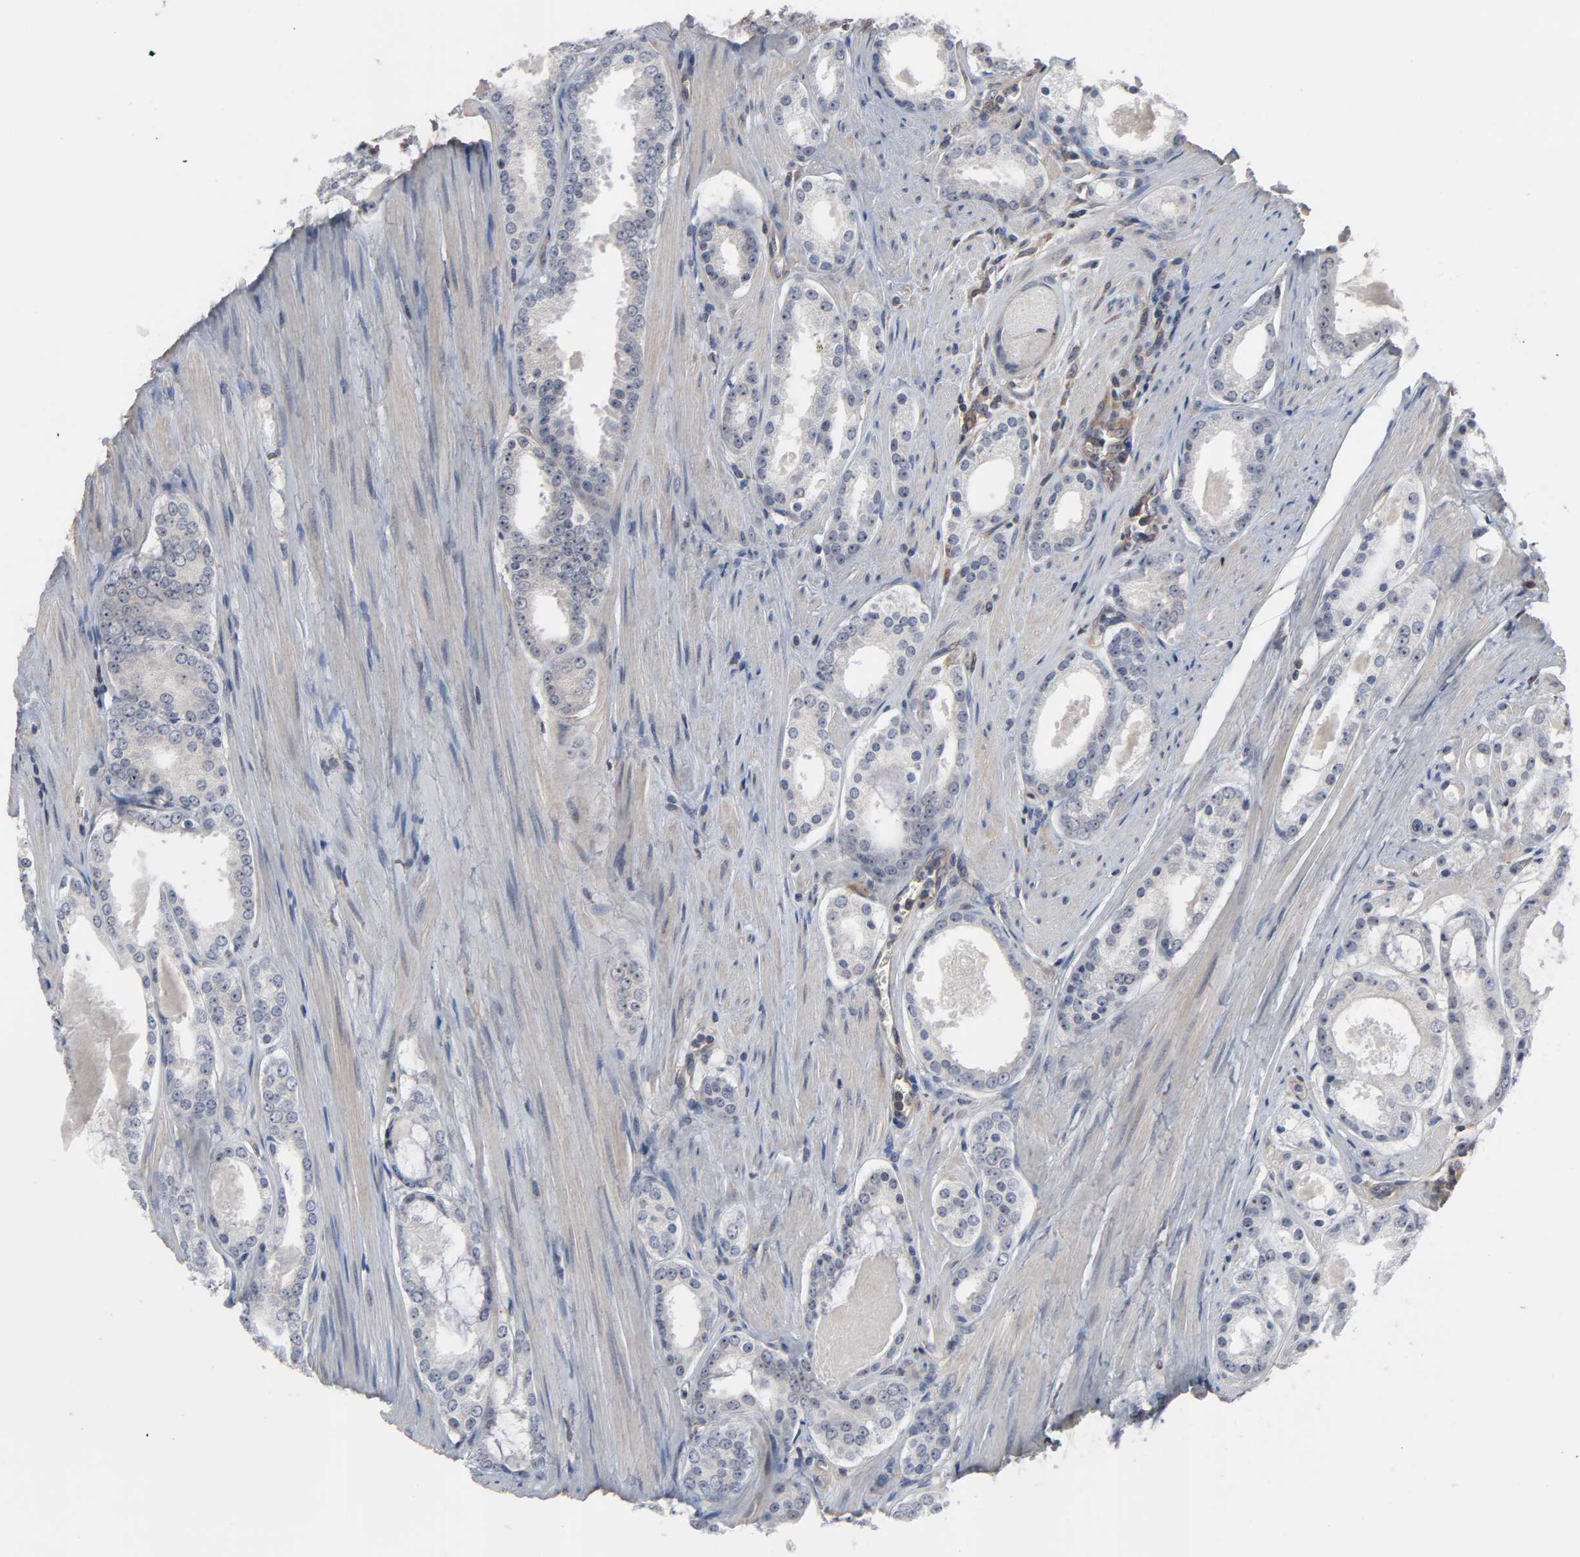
{"staining": {"intensity": "negative", "quantity": "none", "location": "none"}, "tissue": "prostate cancer", "cell_type": "Tumor cells", "image_type": "cancer", "snomed": [{"axis": "morphology", "description": "Adenocarcinoma, Low grade"}, {"axis": "topography", "description": "Prostate"}], "caption": "A high-resolution histopathology image shows immunohistochemistry staining of adenocarcinoma (low-grade) (prostate), which shows no significant staining in tumor cells. The staining is performed using DAB brown chromogen with nuclei counter-stained in using hematoxylin.", "gene": "DDX10", "patient": {"sex": "male", "age": 57}}